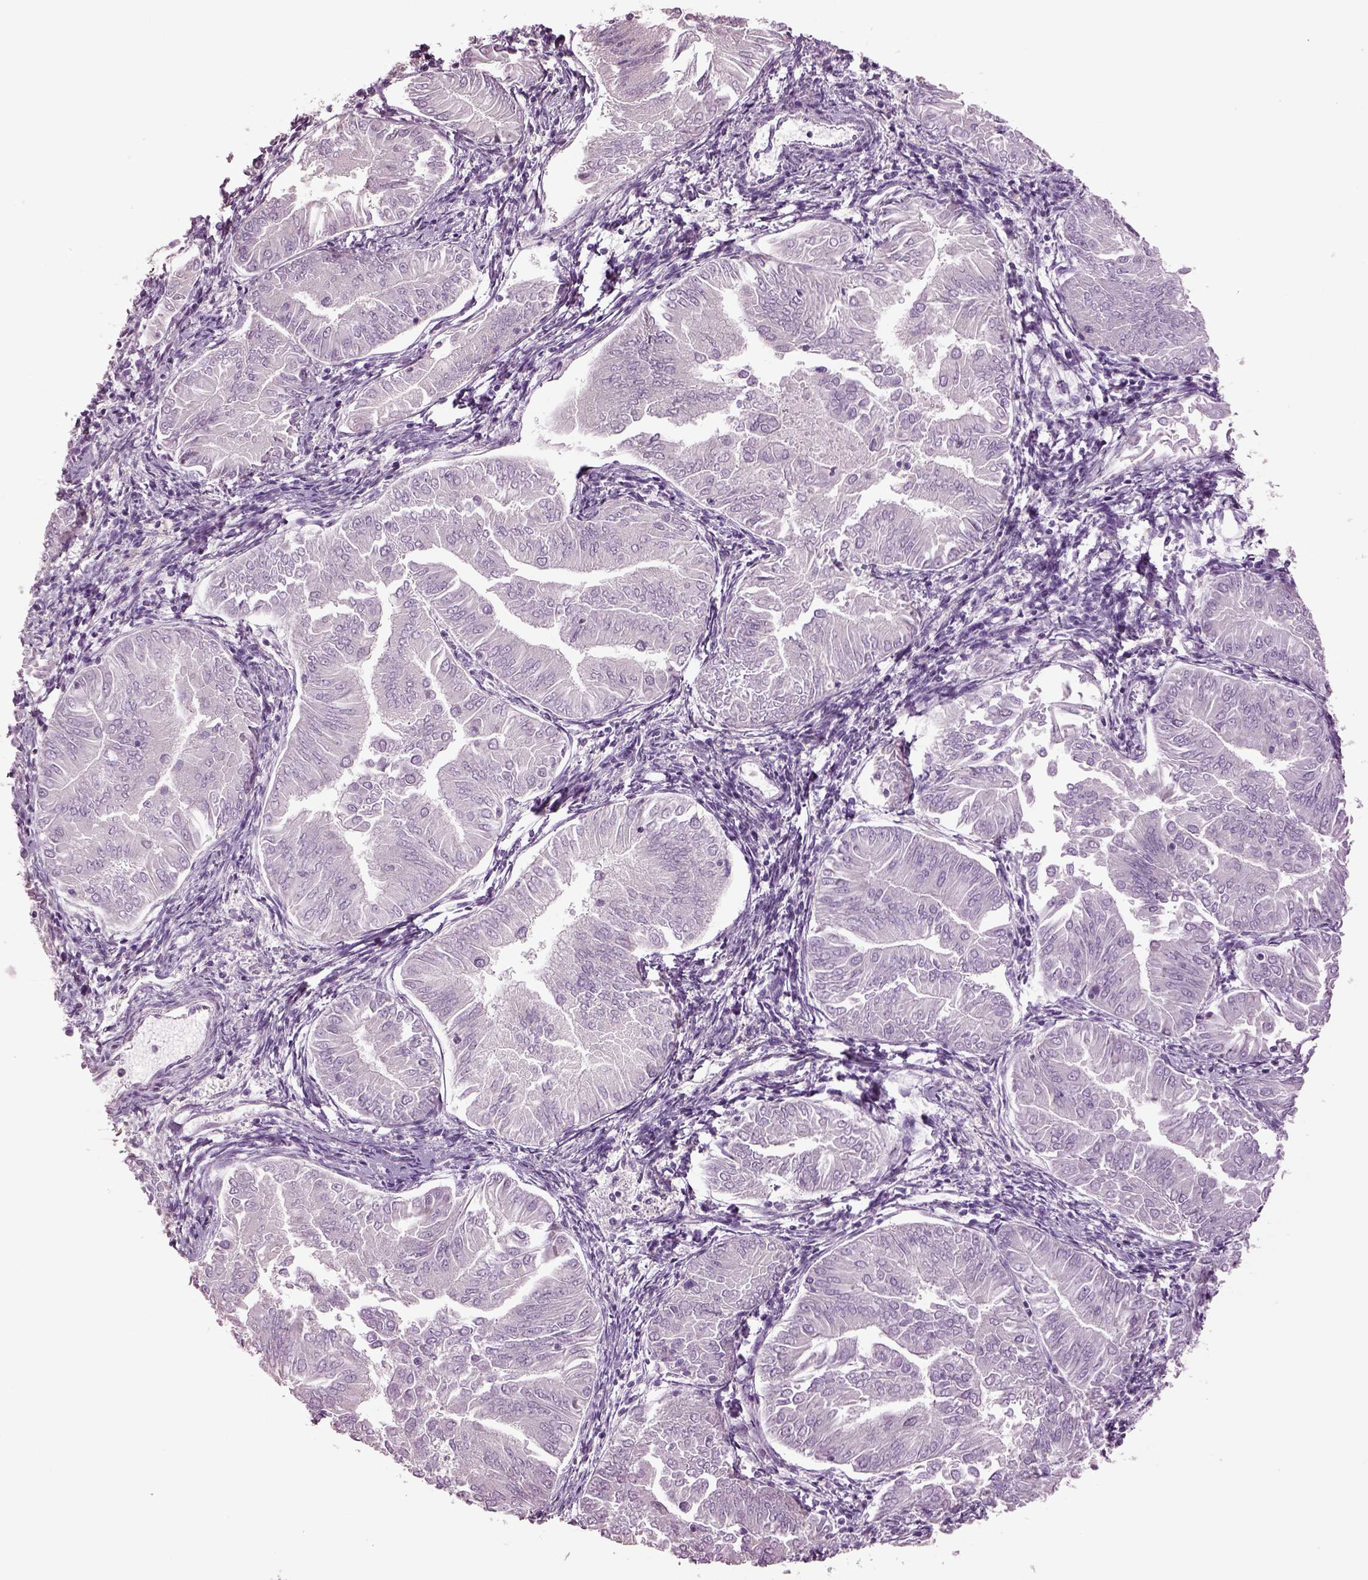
{"staining": {"intensity": "negative", "quantity": "none", "location": "none"}, "tissue": "endometrial cancer", "cell_type": "Tumor cells", "image_type": "cancer", "snomed": [{"axis": "morphology", "description": "Adenocarcinoma, NOS"}, {"axis": "topography", "description": "Endometrium"}], "caption": "A histopathology image of endometrial adenocarcinoma stained for a protein demonstrates no brown staining in tumor cells. (Brightfield microscopy of DAB (3,3'-diaminobenzidine) immunohistochemistry at high magnification).", "gene": "GUCA1A", "patient": {"sex": "female", "age": 53}}